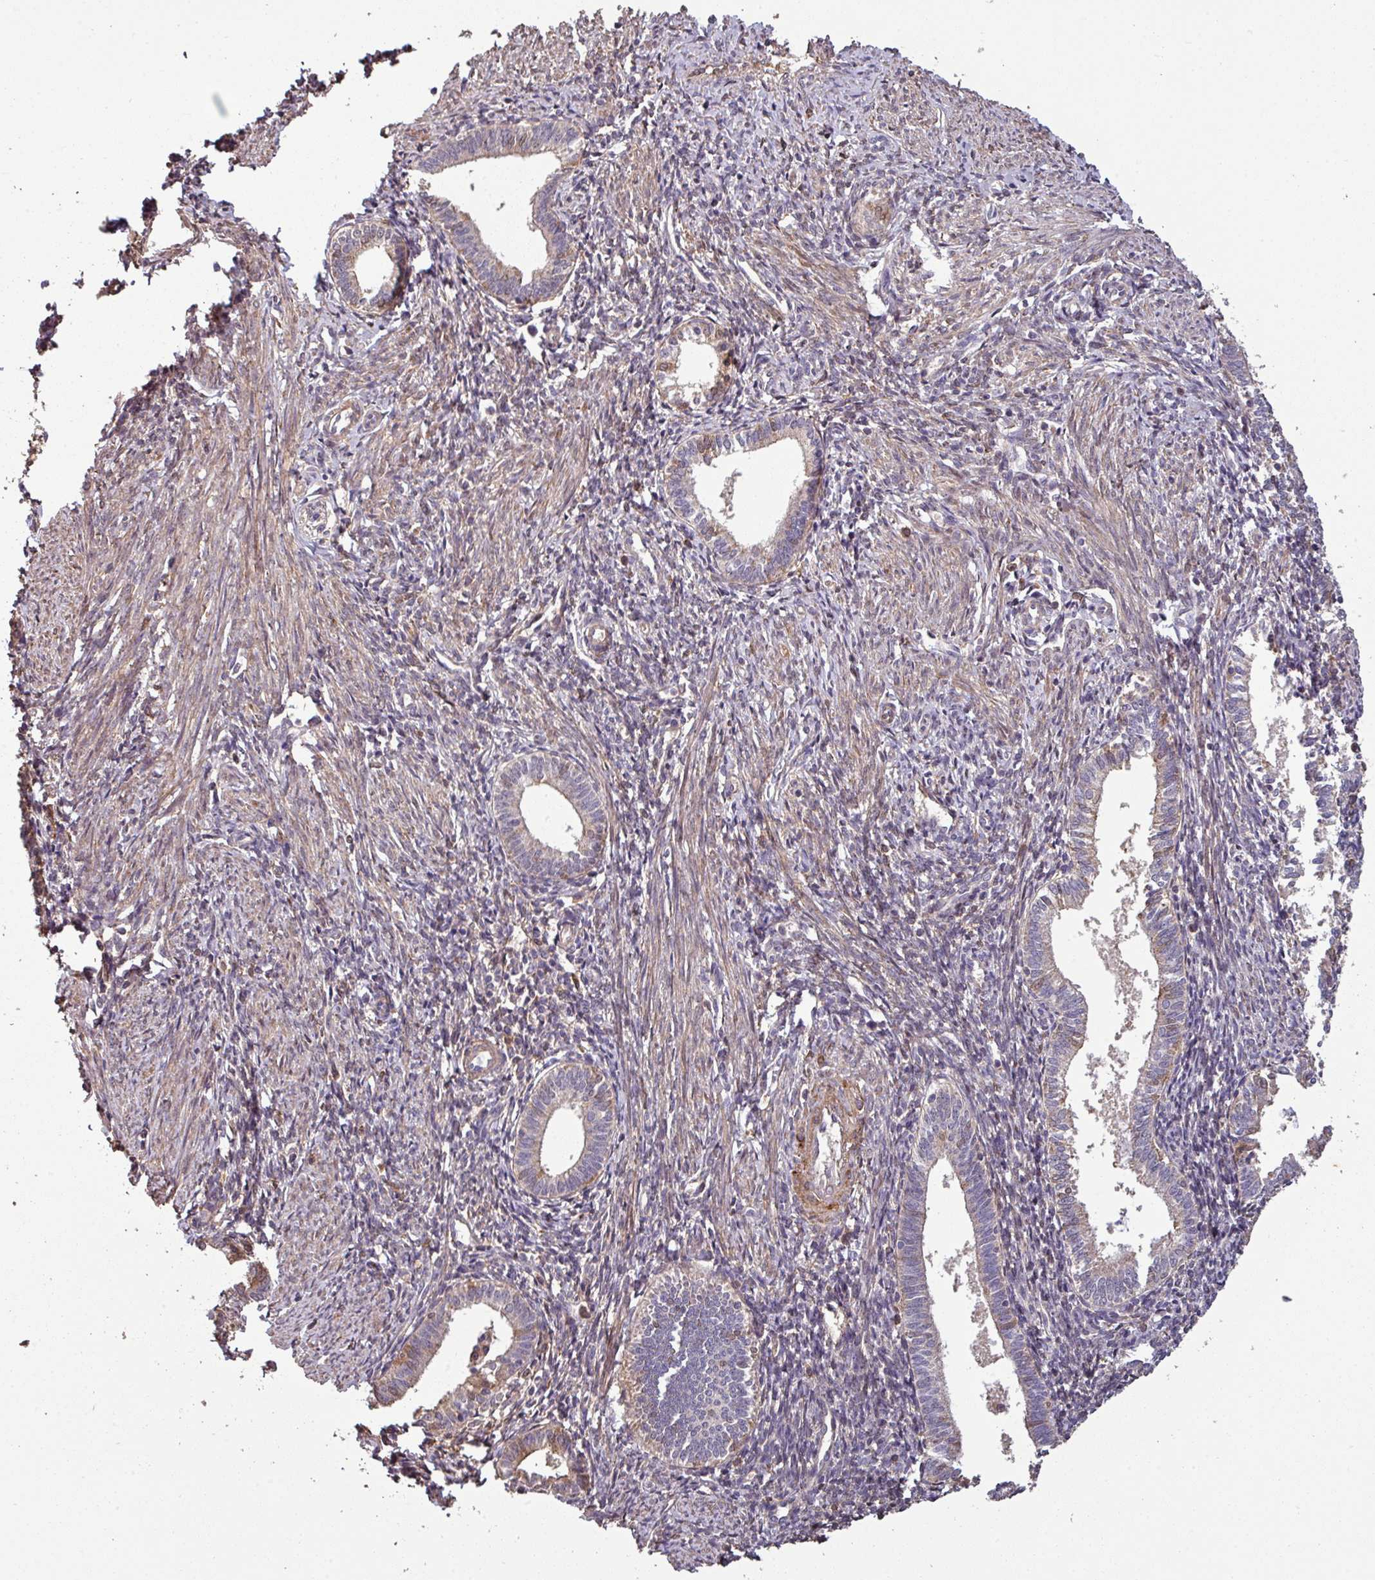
{"staining": {"intensity": "moderate", "quantity": "25%-75%", "location": "cytoplasmic/membranous"}, "tissue": "endometrium", "cell_type": "Cells in endometrial stroma", "image_type": "normal", "snomed": [{"axis": "morphology", "description": "Normal tissue, NOS"}, {"axis": "topography", "description": "Endometrium"}], "caption": "IHC of benign endometrium demonstrates medium levels of moderate cytoplasmic/membranous staining in approximately 25%-75% of cells in endometrial stroma.", "gene": "ISLR", "patient": {"sex": "female", "age": 41}}